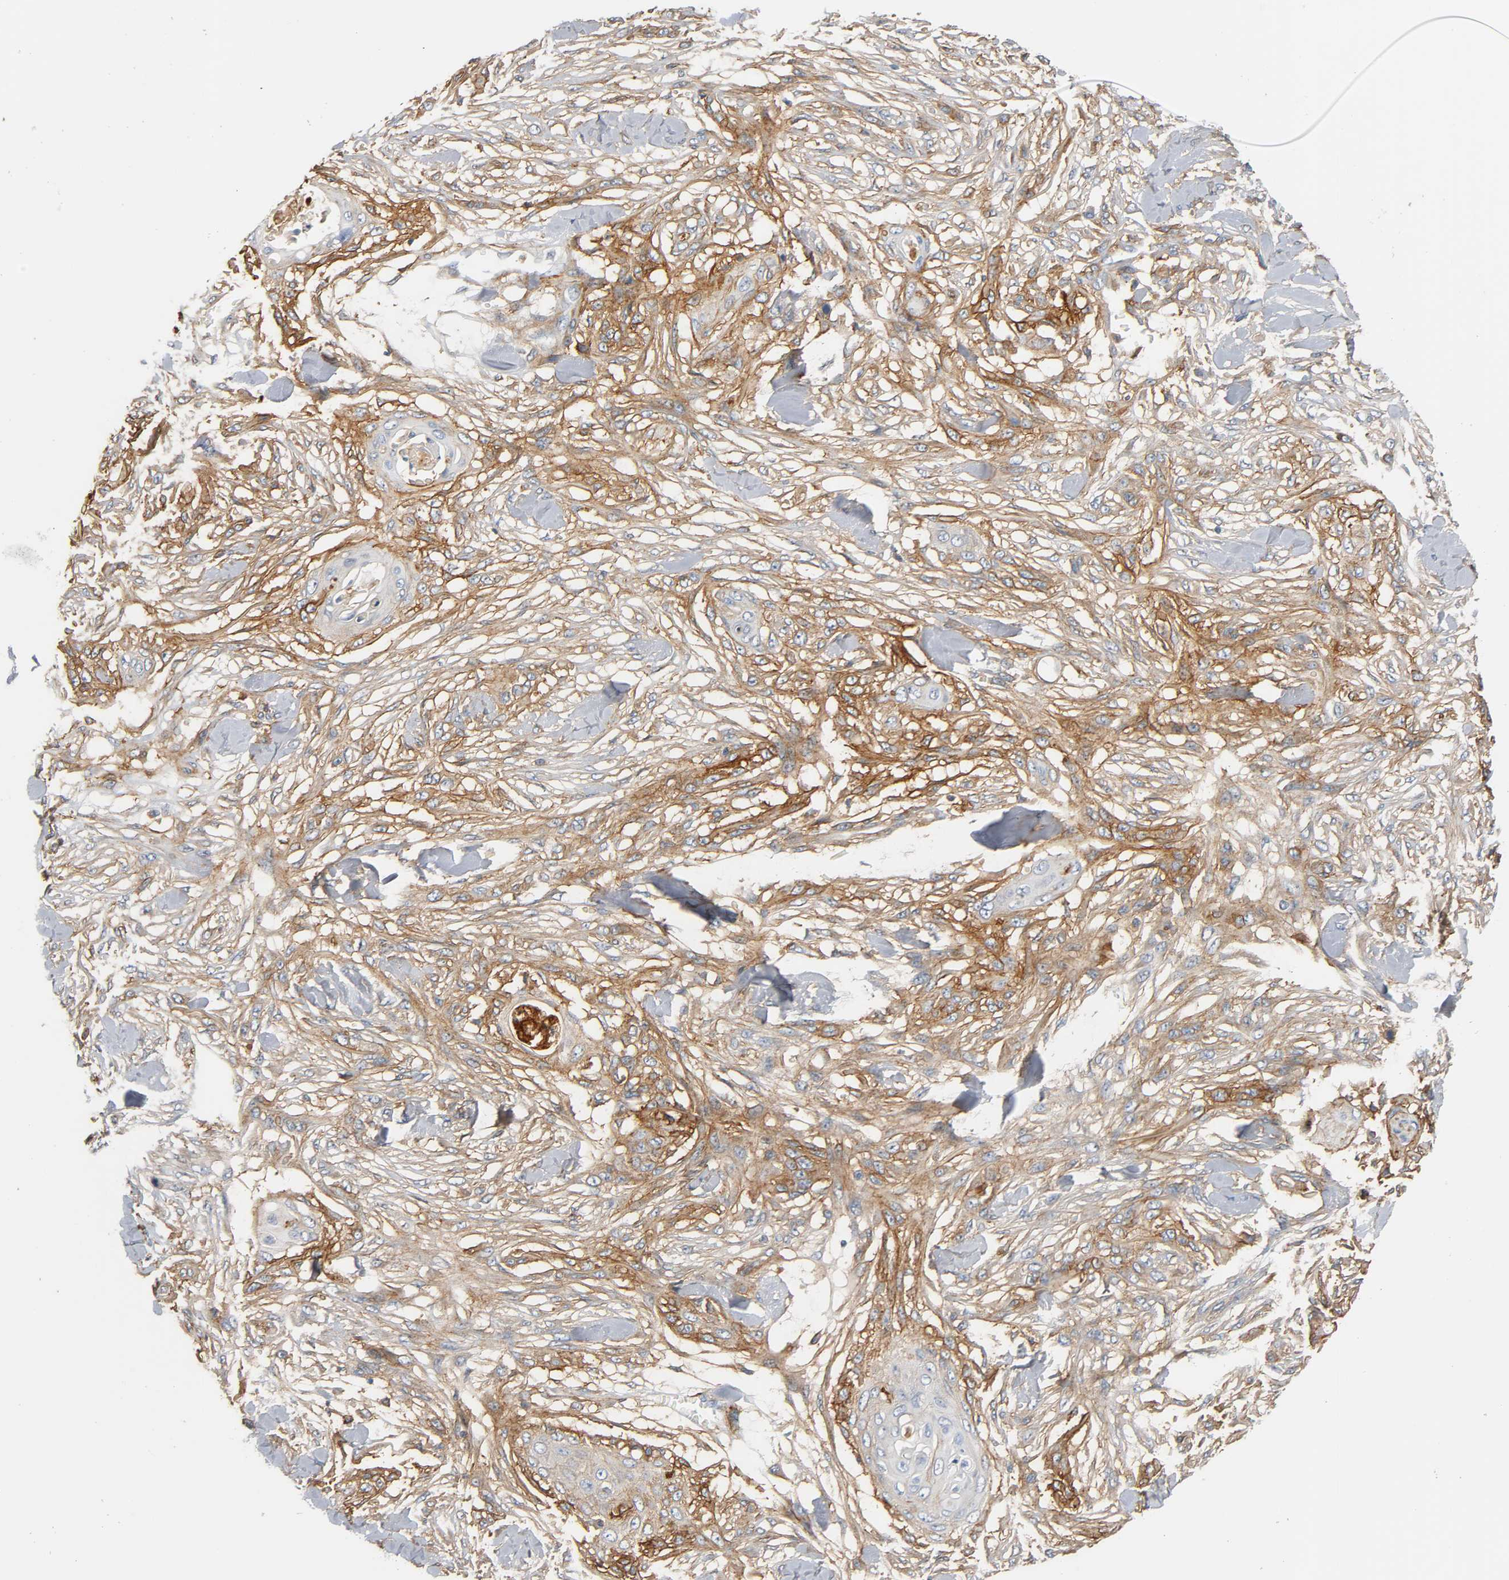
{"staining": {"intensity": "moderate", "quantity": "25%-75%", "location": "cytoplasmic/membranous"}, "tissue": "skin cancer", "cell_type": "Tumor cells", "image_type": "cancer", "snomed": [{"axis": "morphology", "description": "Normal tissue, NOS"}, {"axis": "morphology", "description": "Squamous cell carcinoma, NOS"}, {"axis": "topography", "description": "Skin"}], "caption": "A micrograph of human skin cancer (squamous cell carcinoma) stained for a protein shows moderate cytoplasmic/membranous brown staining in tumor cells.", "gene": "ANPEP", "patient": {"sex": "female", "age": 59}}